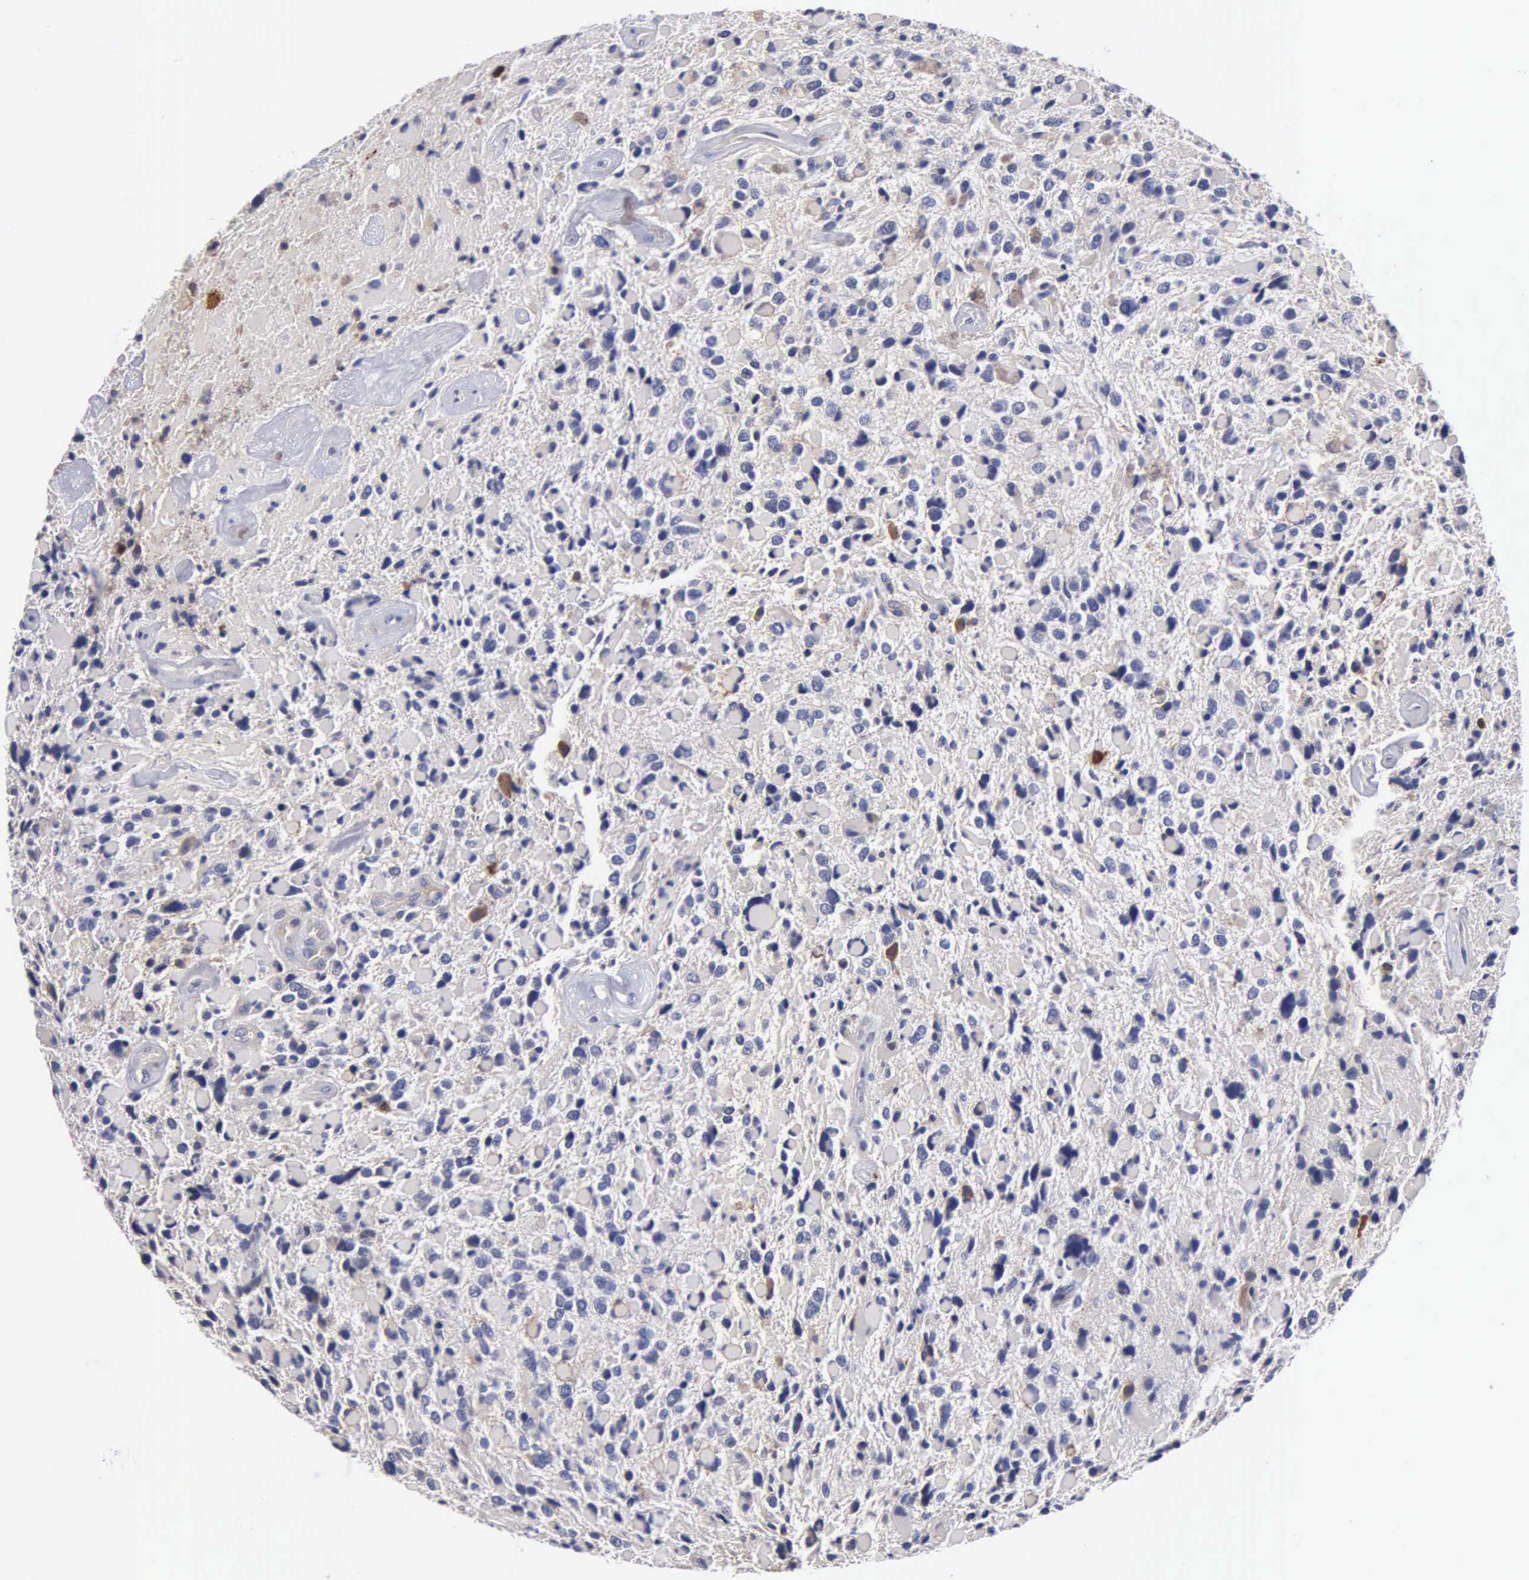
{"staining": {"intensity": "negative", "quantity": "none", "location": "none"}, "tissue": "glioma", "cell_type": "Tumor cells", "image_type": "cancer", "snomed": [{"axis": "morphology", "description": "Glioma, malignant, High grade"}, {"axis": "topography", "description": "Brain"}], "caption": "Tumor cells show no significant positivity in malignant glioma (high-grade).", "gene": "PTGS2", "patient": {"sex": "female", "age": 37}}